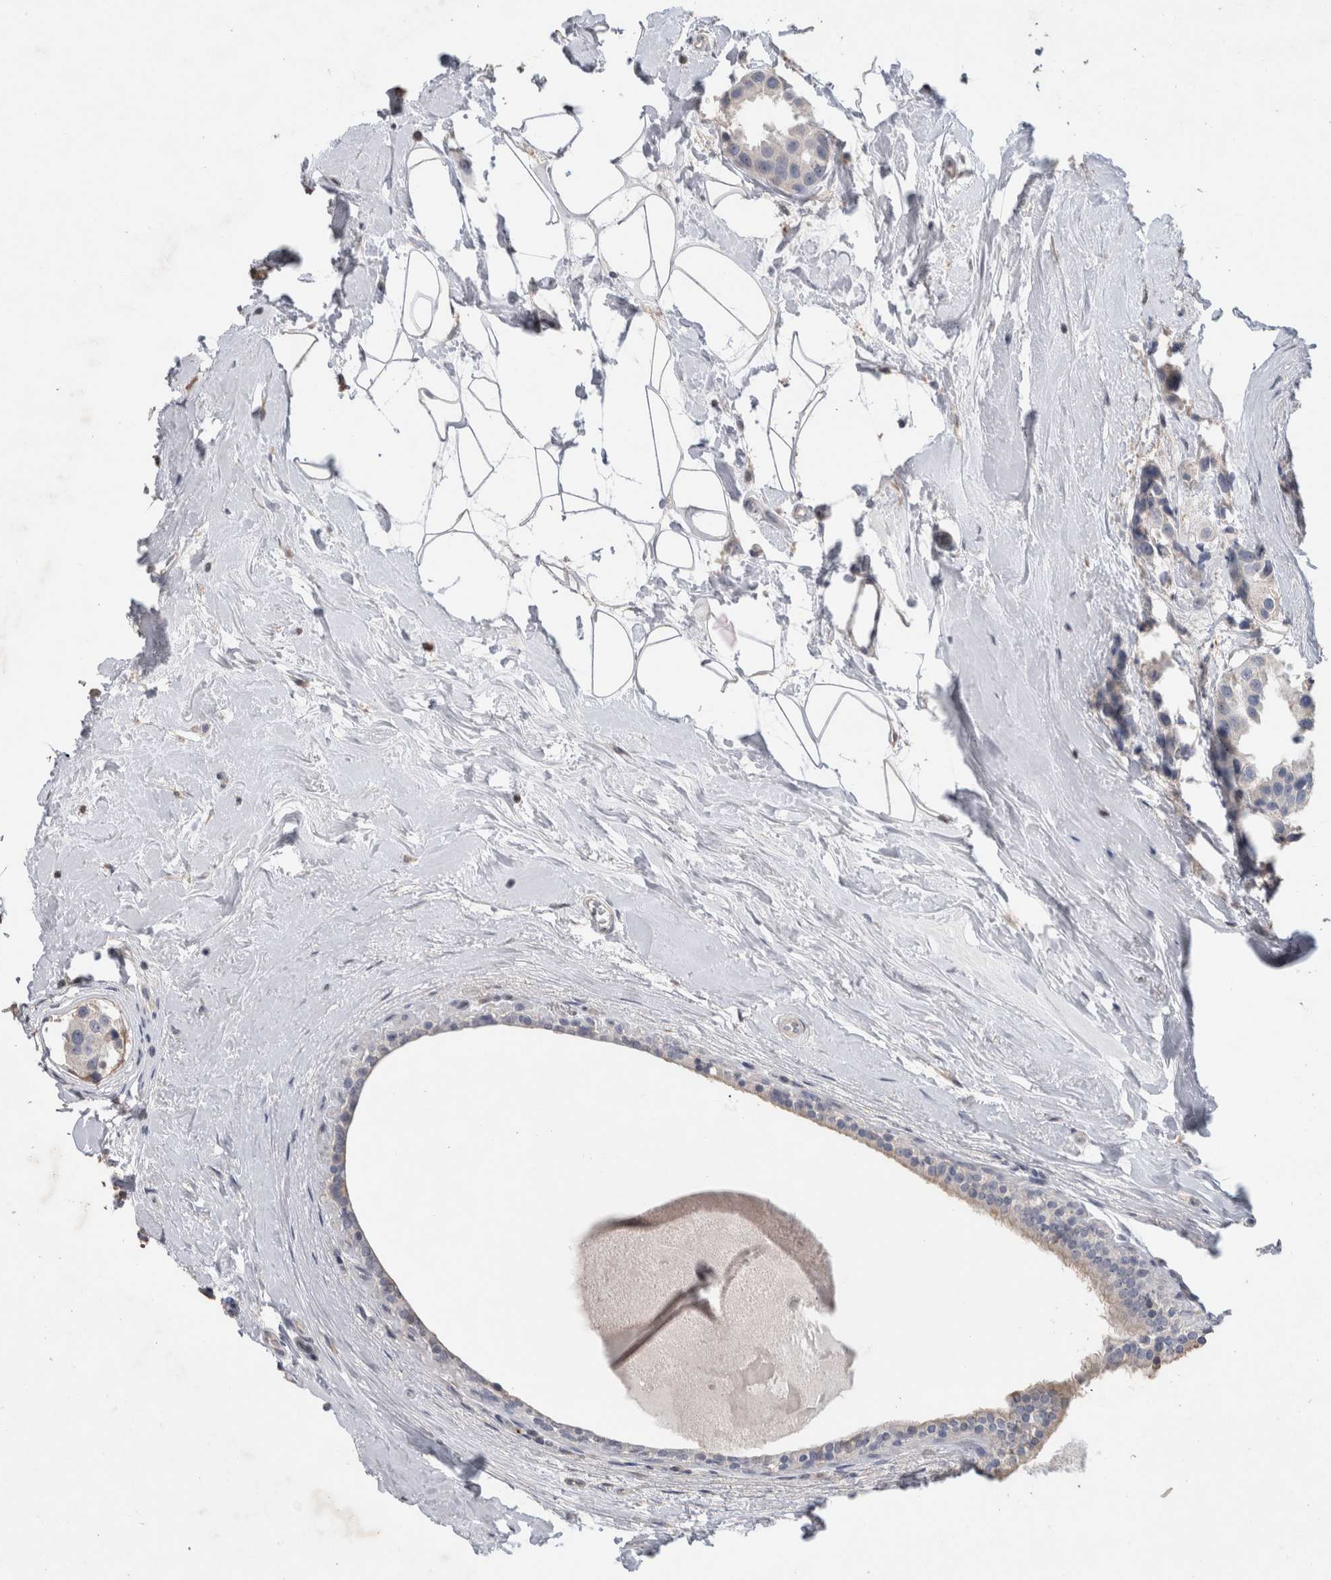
{"staining": {"intensity": "negative", "quantity": "none", "location": "none"}, "tissue": "breast cancer", "cell_type": "Tumor cells", "image_type": "cancer", "snomed": [{"axis": "morphology", "description": "Normal tissue, NOS"}, {"axis": "morphology", "description": "Duct carcinoma"}, {"axis": "topography", "description": "Breast"}], "caption": "Protein analysis of breast cancer (intraductal carcinoma) shows no significant positivity in tumor cells.", "gene": "TRIM5", "patient": {"sex": "female", "age": 39}}